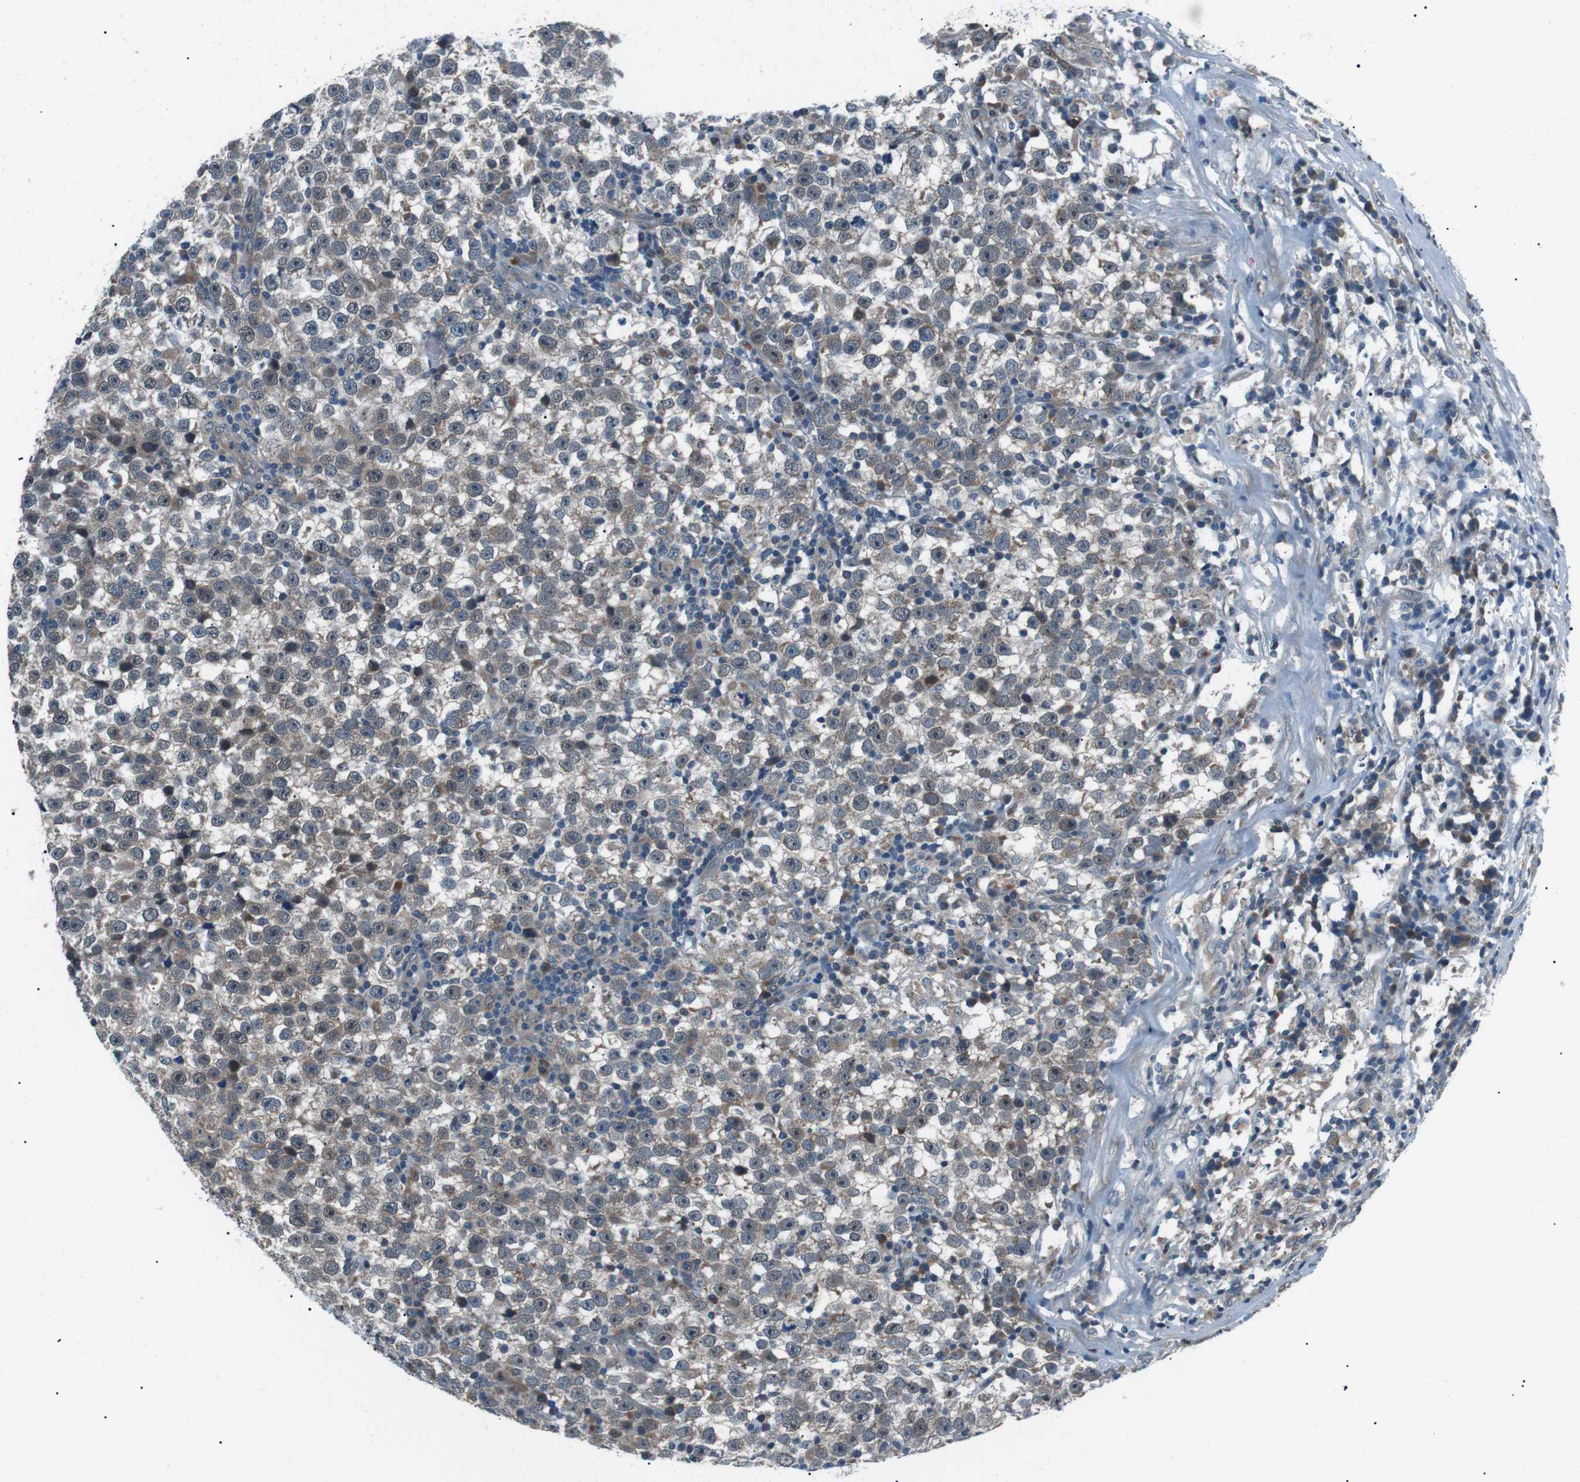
{"staining": {"intensity": "weak", "quantity": "25%-75%", "location": "cytoplasmic/membranous"}, "tissue": "testis cancer", "cell_type": "Tumor cells", "image_type": "cancer", "snomed": [{"axis": "morphology", "description": "Seminoma, NOS"}, {"axis": "topography", "description": "Testis"}], "caption": "High-magnification brightfield microscopy of seminoma (testis) stained with DAB (brown) and counterstained with hematoxylin (blue). tumor cells exhibit weak cytoplasmic/membranous expression is appreciated in approximately25%-75% of cells. (DAB (3,3'-diaminobenzidine) = brown stain, brightfield microscopy at high magnification).", "gene": "LRIG2", "patient": {"sex": "male", "age": 43}}